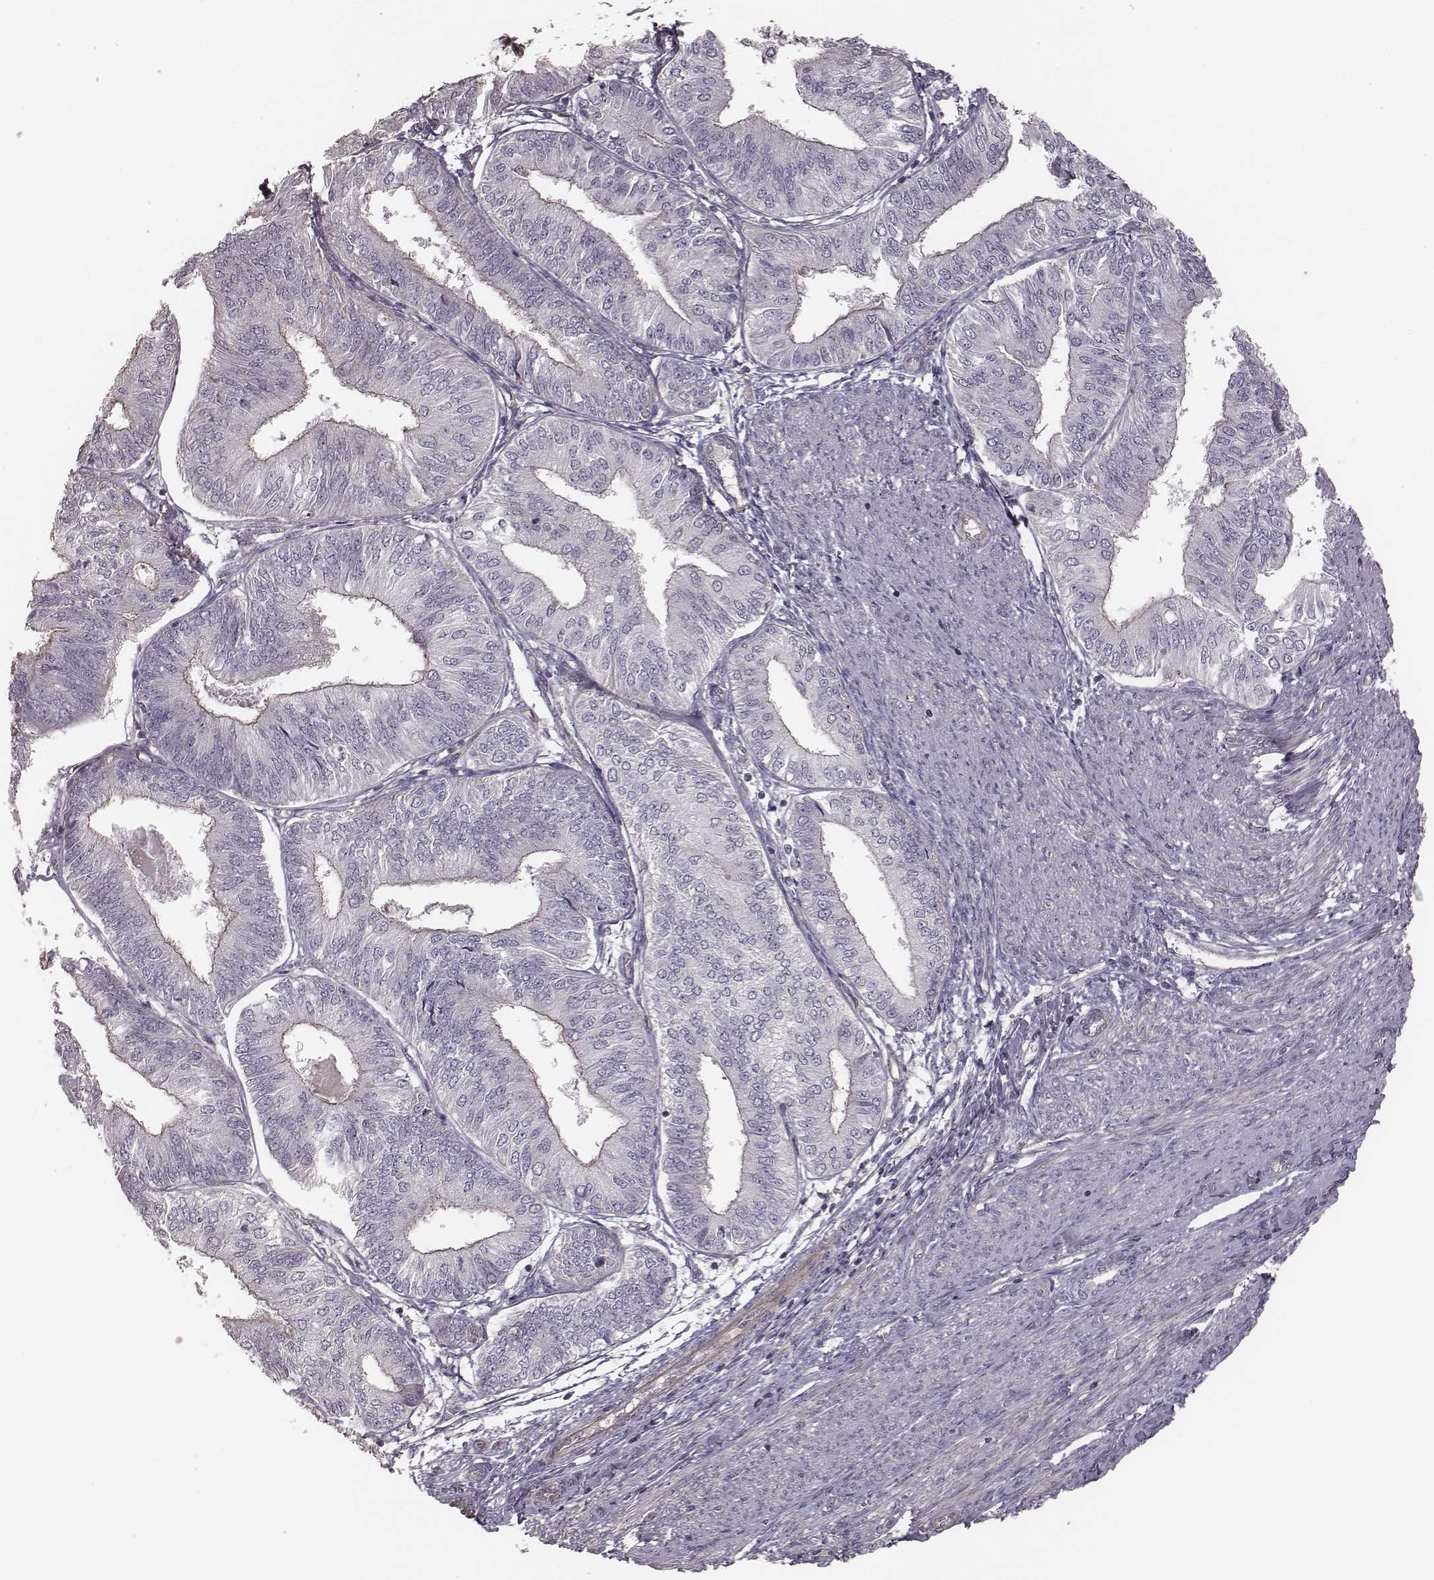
{"staining": {"intensity": "weak", "quantity": "<25%", "location": "cytoplasmic/membranous"}, "tissue": "endometrial cancer", "cell_type": "Tumor cells", "image_type": "cancer", "snomed": [{"axis": "morphology", "description": "Adenocarcinoma, NOS"}, {"axis": "topography", "description": "Endometrium"}], "caption": "There is no significant expression in tumor cells of endometrial cancer (adenocarcinoma).", "gene": "OTOGL", "patient": {"sex": "female", "age": 58}}